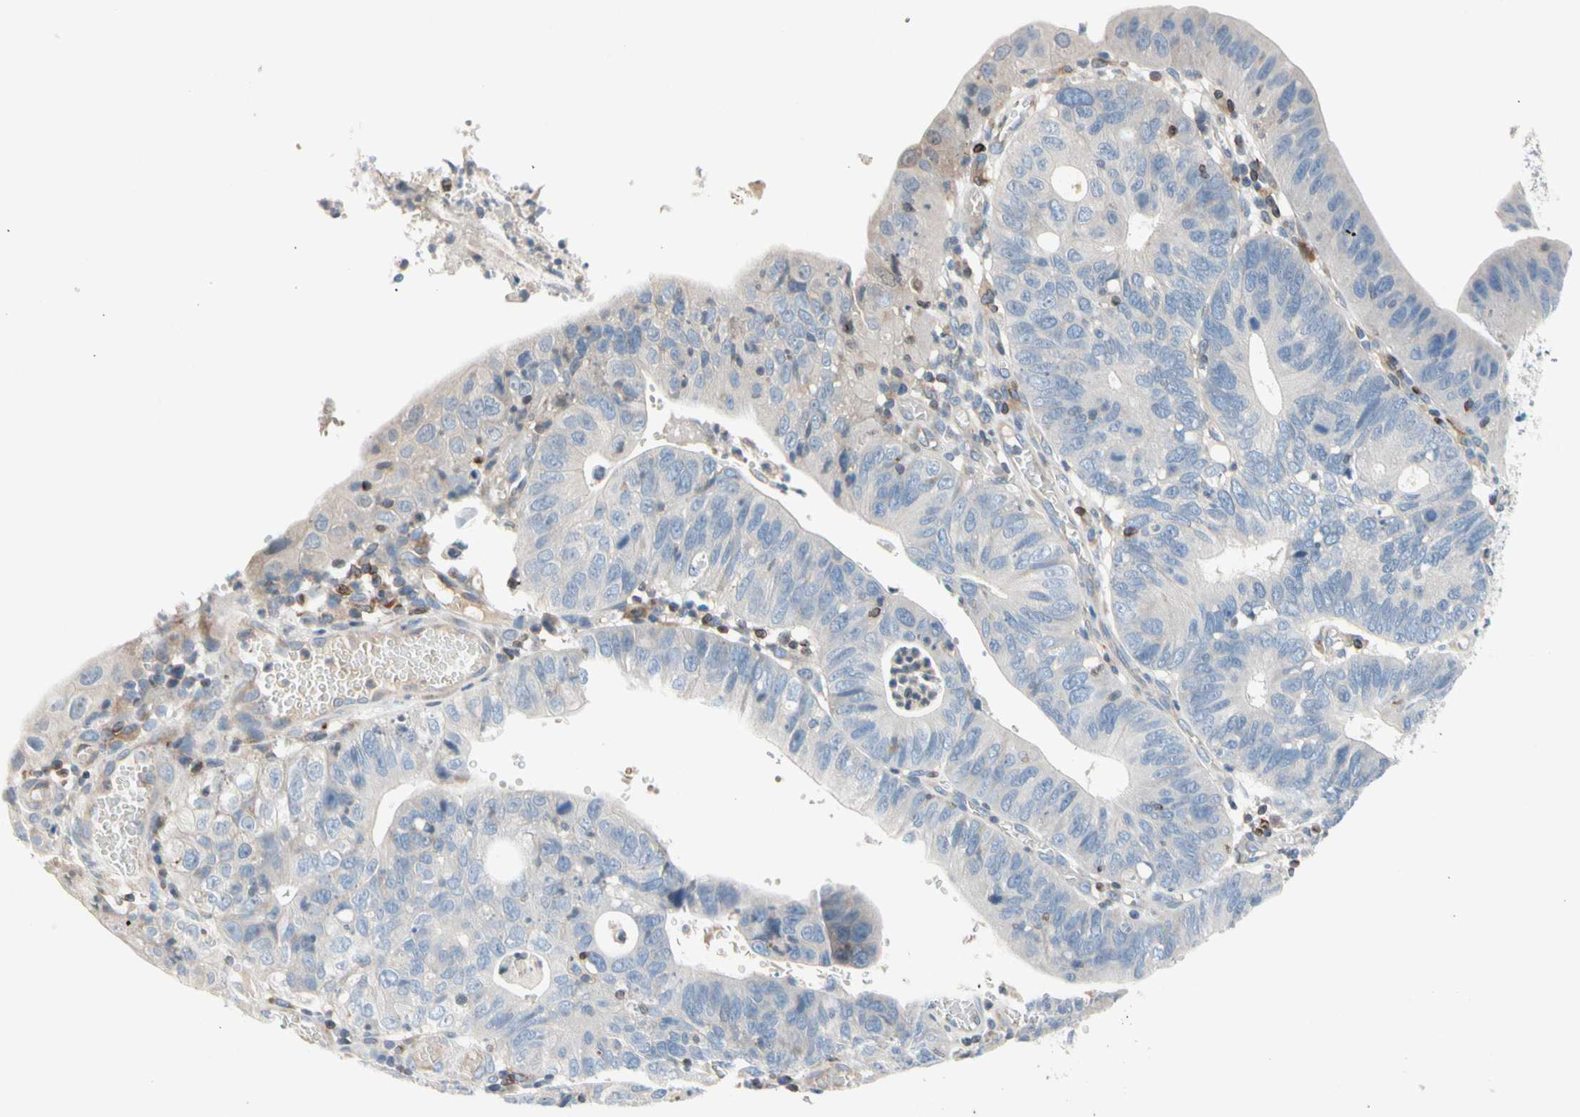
{"staining": {"intensity": "negative", "quantity": "none", "location": "none"}, "tissue": "stomach cancer", "cell_type": "Tumor cells", "image_type": "cancer", "snomed": [{"axis": "morphology", "description": "Adenocarcinoma, NOS"}, {"axis": "topography", "description": "Stomach"}], "caption": "A micrograph of adenocarcinoma (stomach) stained for a protein exhibits no brown staining in tumor cells.", "gene": "MAP3K3", "patient": {"sex": "male", "age": 59}}